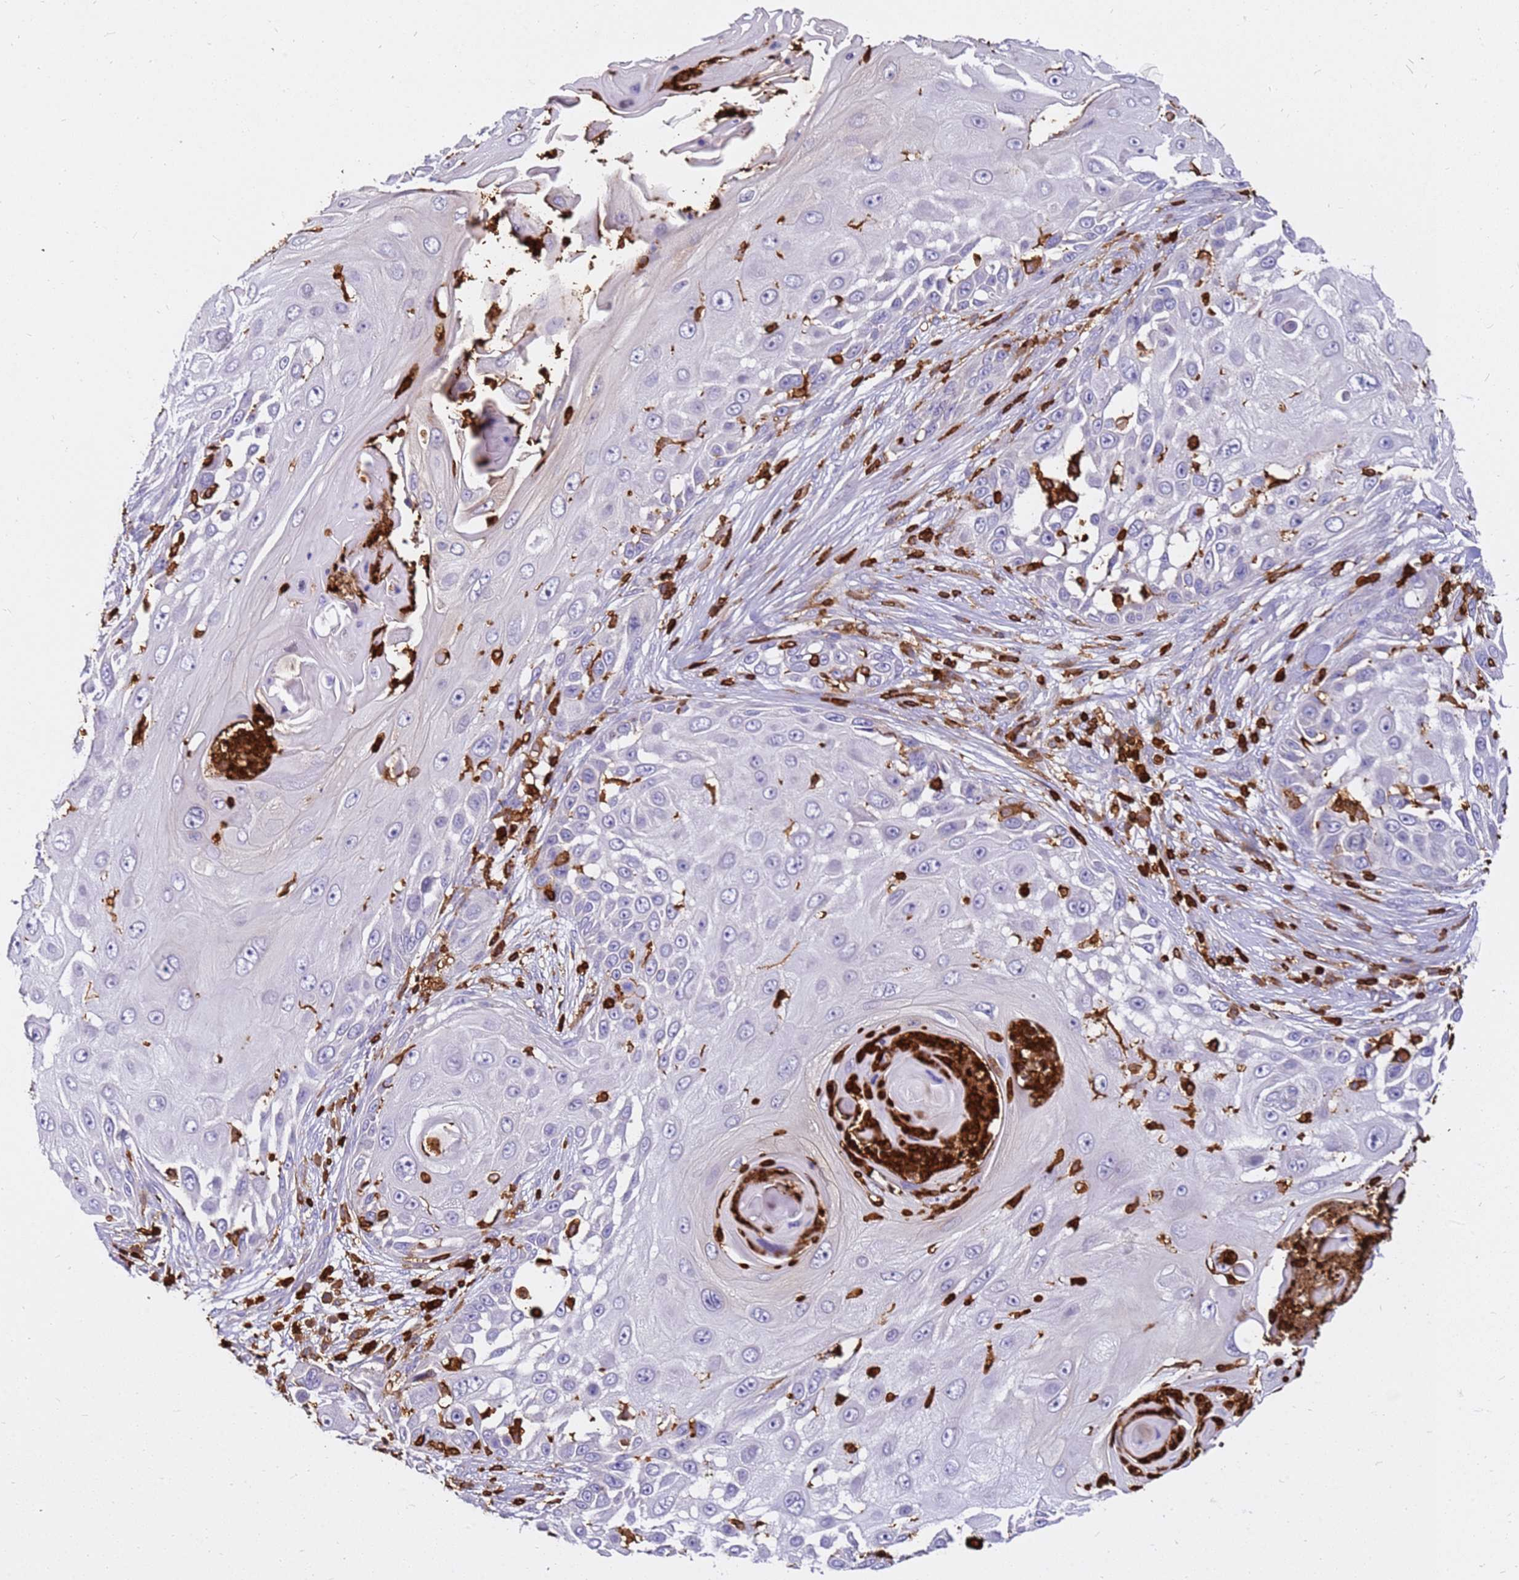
{"staining": {"intensity": "negative", "quantity": "none", "location": "none"}, "tissue": "skin cancer", "cell_type": "Tumor cells", "image_type": "cancer", "snomed": [{"axis": "morphology", "description": "Squamous cell carcinoma, NOS"}, {"axis": "topography", "description": "Skin"}], "caption": "DAB (3,3'-diaminobenzidine) immunohistochemical staining of human skin cancer displays no significant positivity in tumor cells. Brightfield microscopy of immunohistochemistry stained with DAB (brown) and hematoxylin (blue), captured at high magnification.", "gene": "CORO1A", "patient": {"sex": "female", "age": 44}}